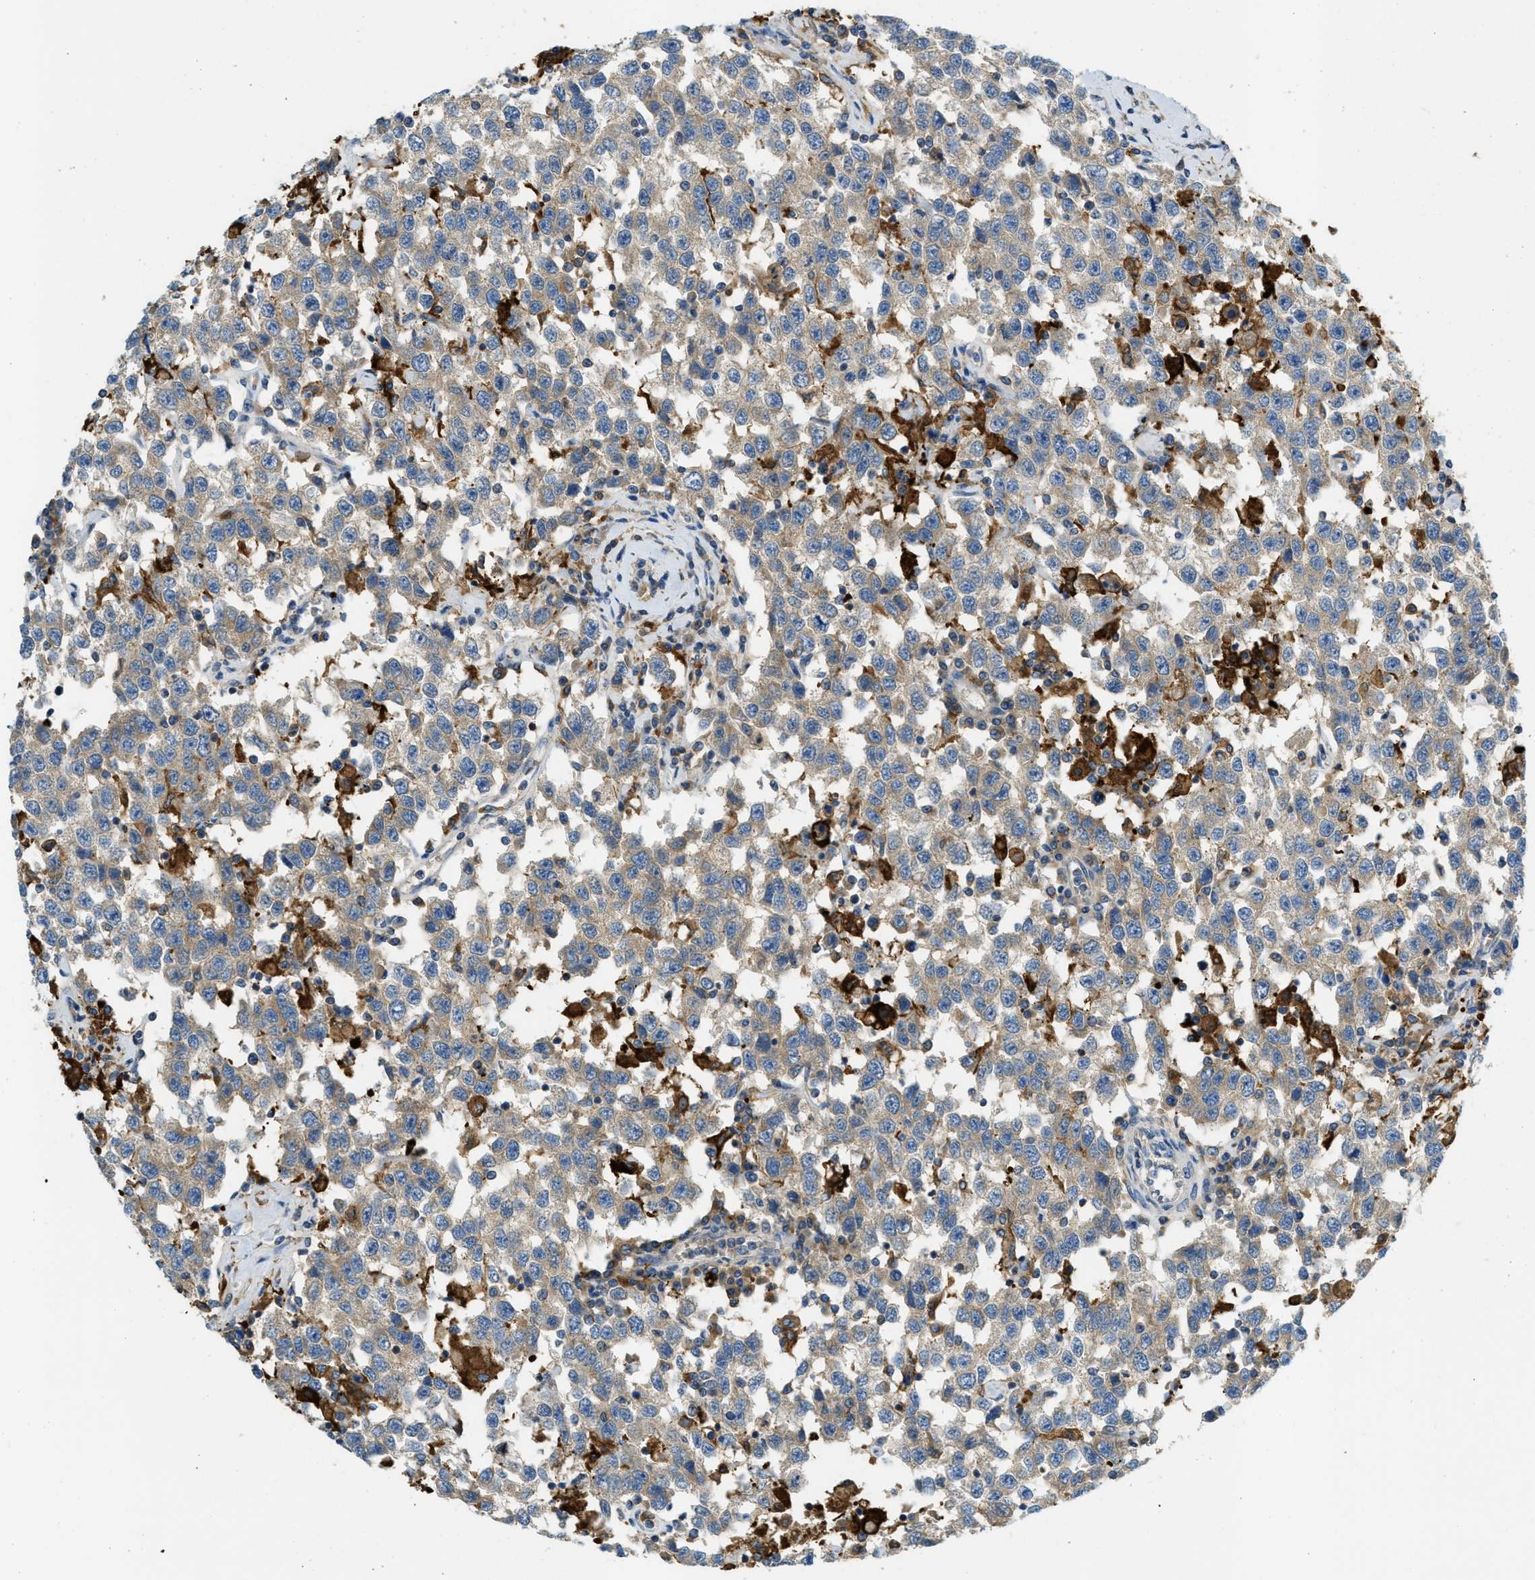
{"staining": {"intensity": "weak", "quantity": ">75%", "location": "cytoplasmic/membranous"}, "tissue": "testis cancer", "cell_type": "Tumor cells", "image_type": "cancer", "snomed": [{"axis": "morphology", "description": "Seminoma, NOS"}, {"axis": "topography", "description": "Testis"}], "caption": "Immunohistochemical staining of seminoma (testis) shows low levels of weak cytoplasmic/membranous protein staining in approximately >75% of tumor cells. (Stains: DAB in brown, nuclei in blue, Microscopy: brightfield microscopy at high magnification).", "gene": "RFFL", "patient": {"sex": "male", "age": 41}}